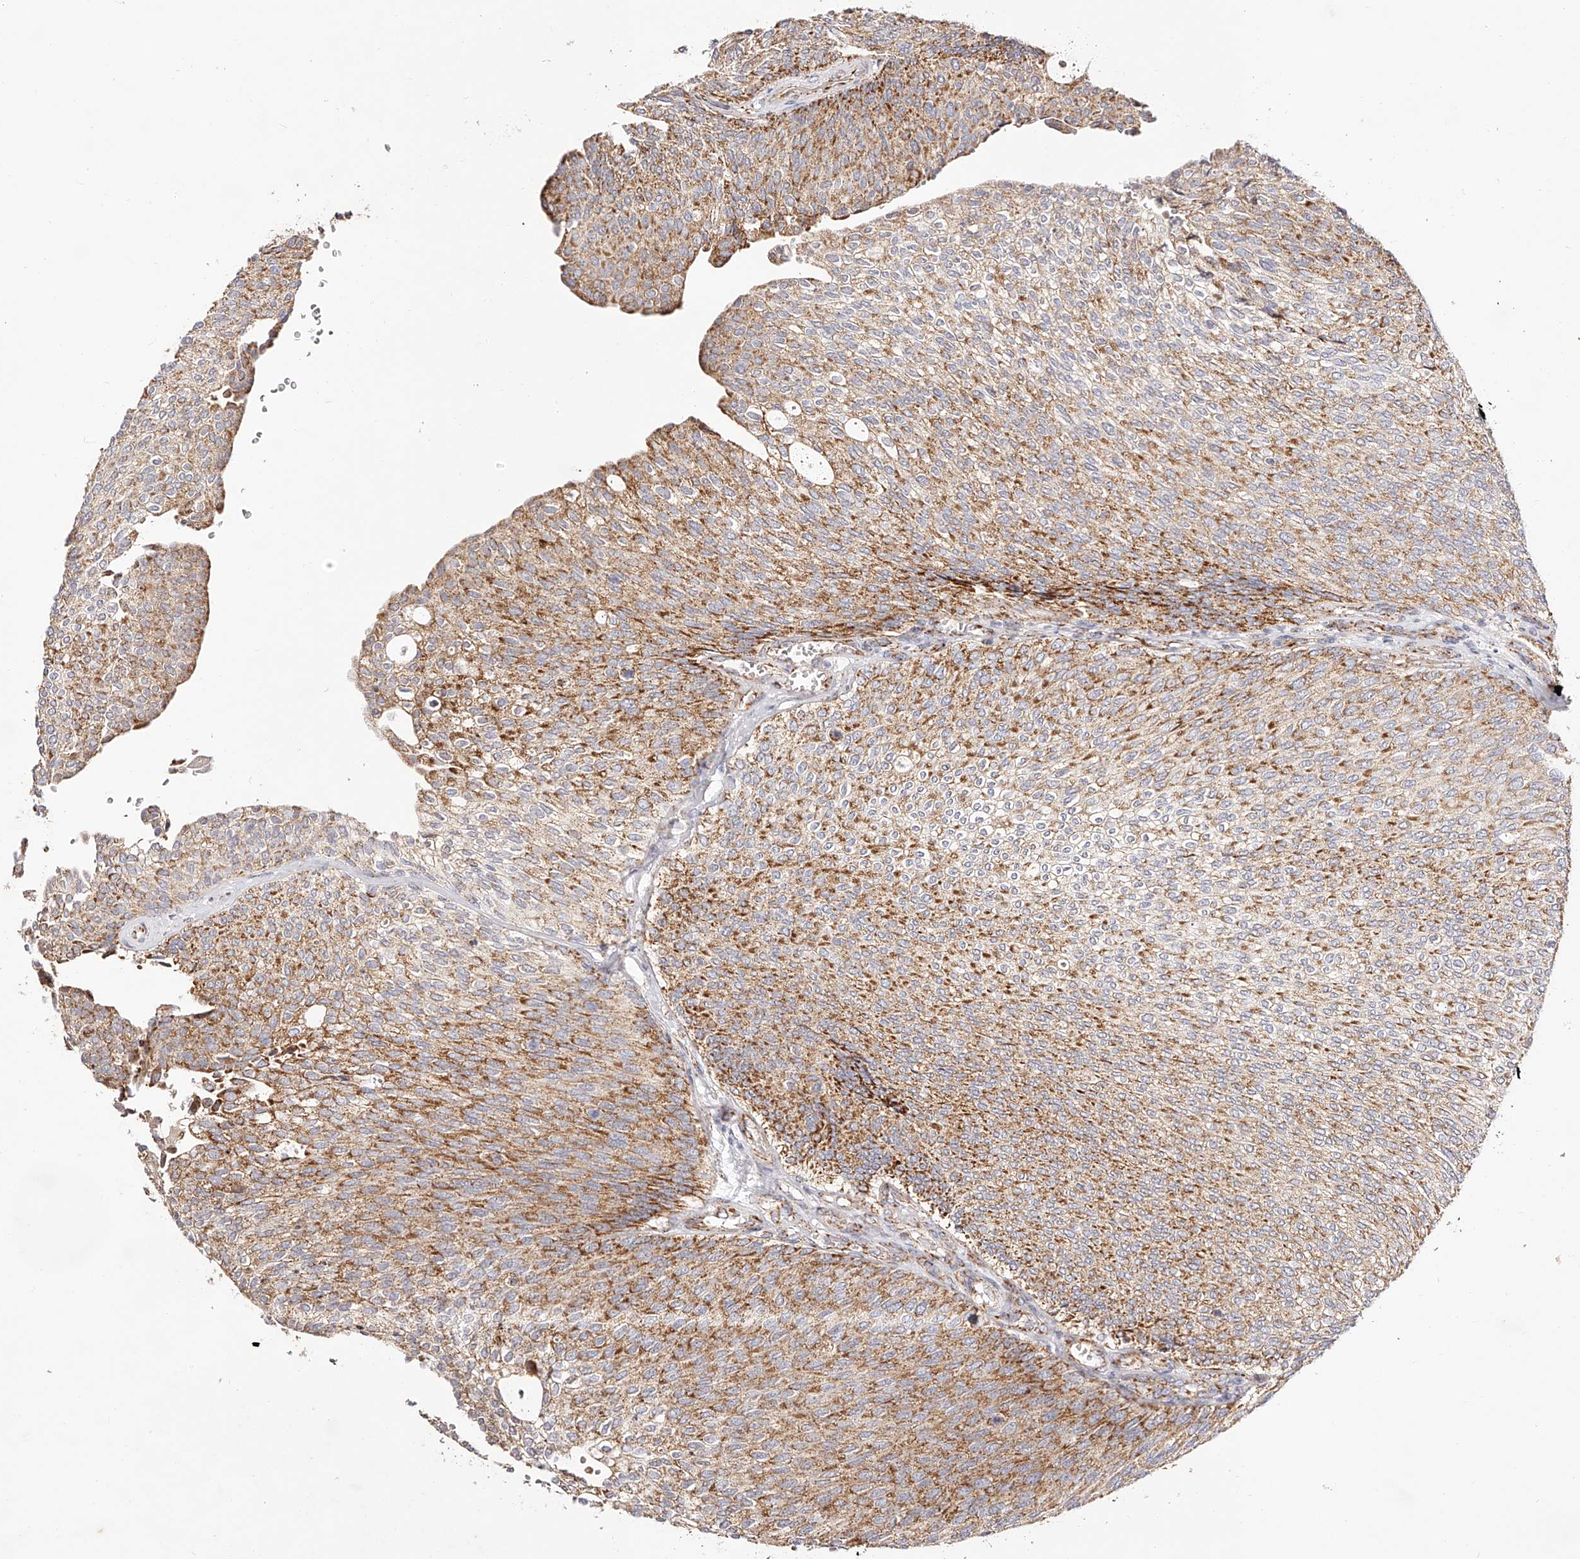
{"staining": {"intensity": "moderate", "quantity": "25%-75%", "location": "cytoplasmic/membranous"}, "tissue": "urothelial cancer", "cell_type": "Tumor cells", "image_type": "cancer", "snomed": [{"axis": "morphology", "description": "Urothelial carcinoma, Low grade"}, {"axis": "topography", "description": "Urinary bladder"}], "caption": "Protein positivity by immunohistochemistry reveals moderate cytoplasmic/membranous staining in about 25%-75% of tumor cells in urothelial cancer.", "gene": "NDUFV3", "patient": {"sex": "female", "age": 79}}